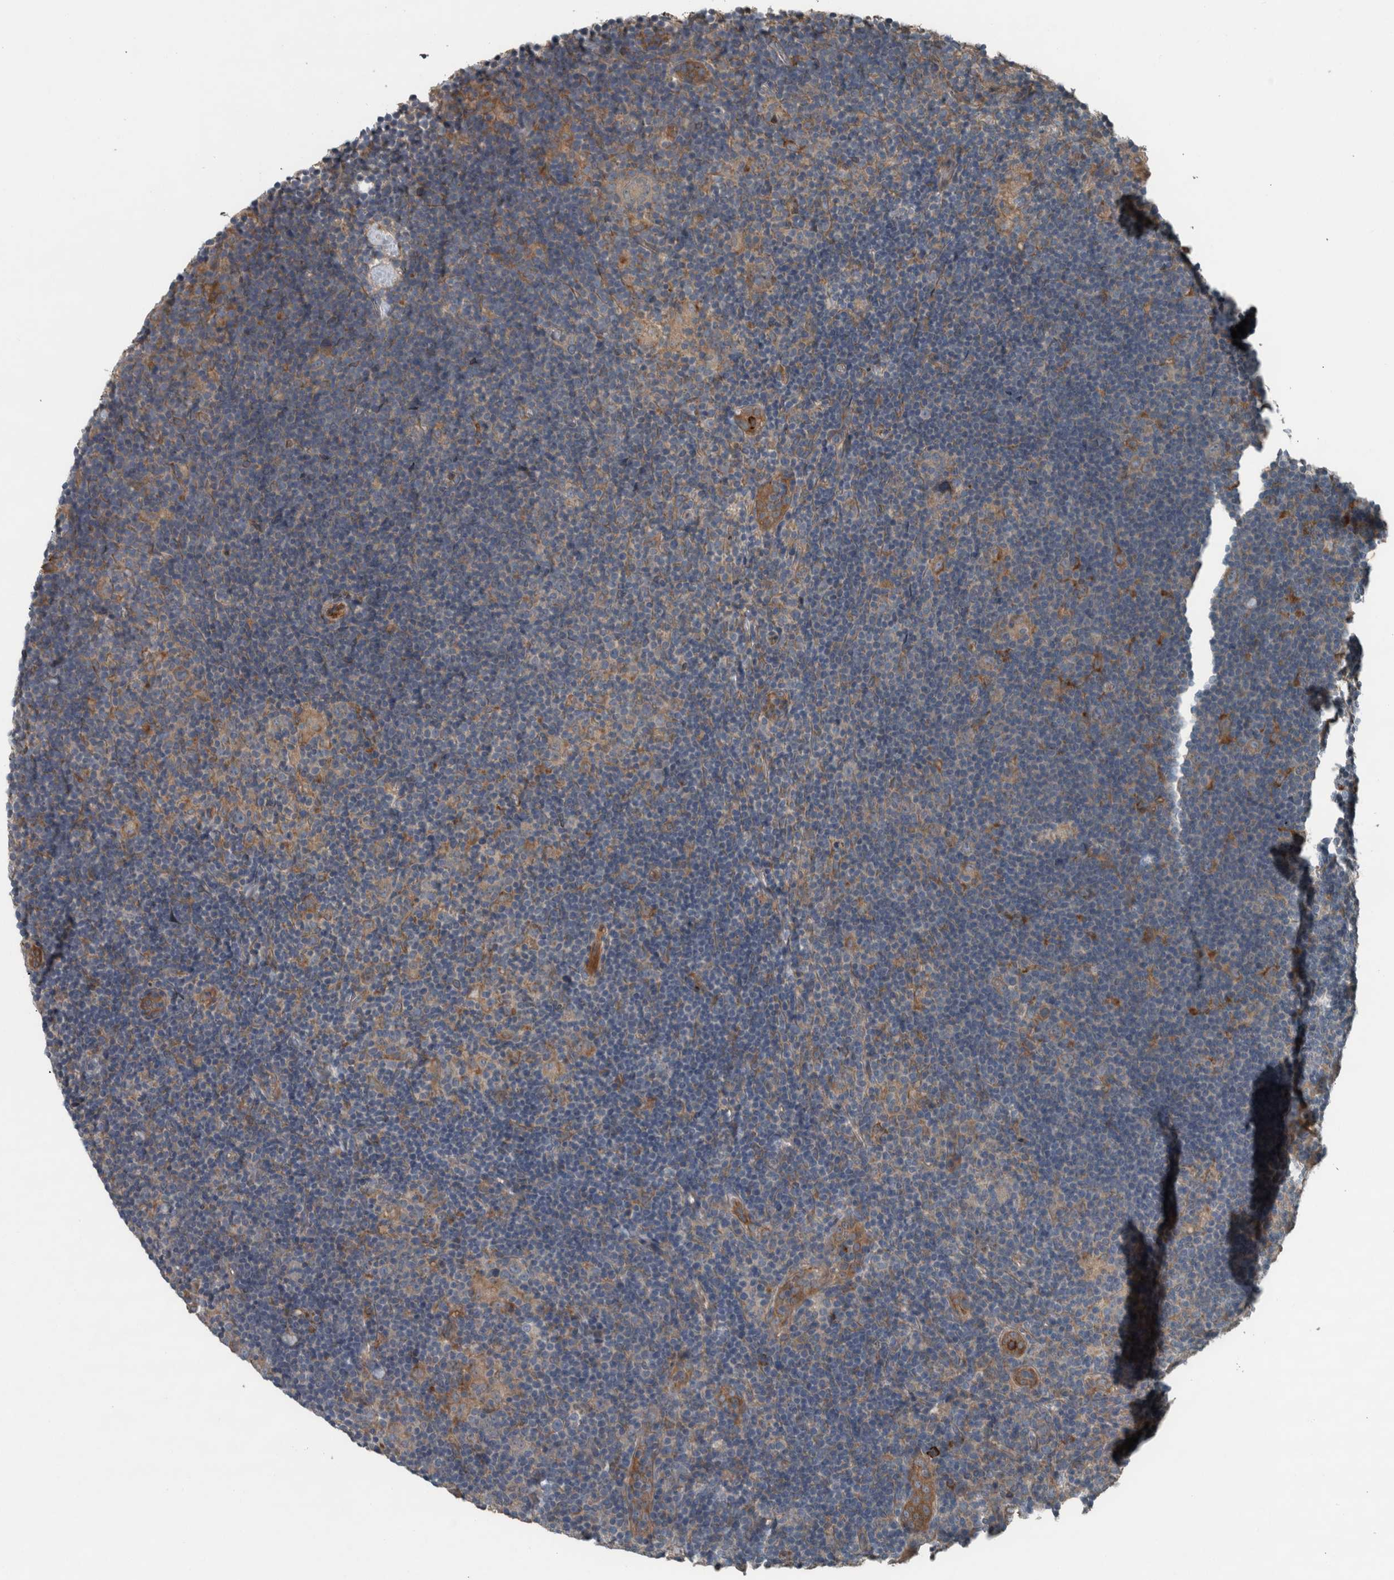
{"staining": {"intensity": "weak", "quantity": ">75%", "location": "cytoplasmic/membranous"}, "tissue": "lymphoma", "cell_type": "Tumor cells", "image_type": "cancer", "snomed": [{"axis": "morphology", "description": "Hodgkin's disease, NOS"}, {"axis": "topography", "description": "Lymph node"}], "caption": "This photomicrograph exhibits immunohistochemistry staining of human Hodgkin's disease, with low weak cytoplasmic/membranous staining in approximately >75% of tumor cells.", "gene": "EXOC8", "patient": {"sex": "female", "age": 57}}